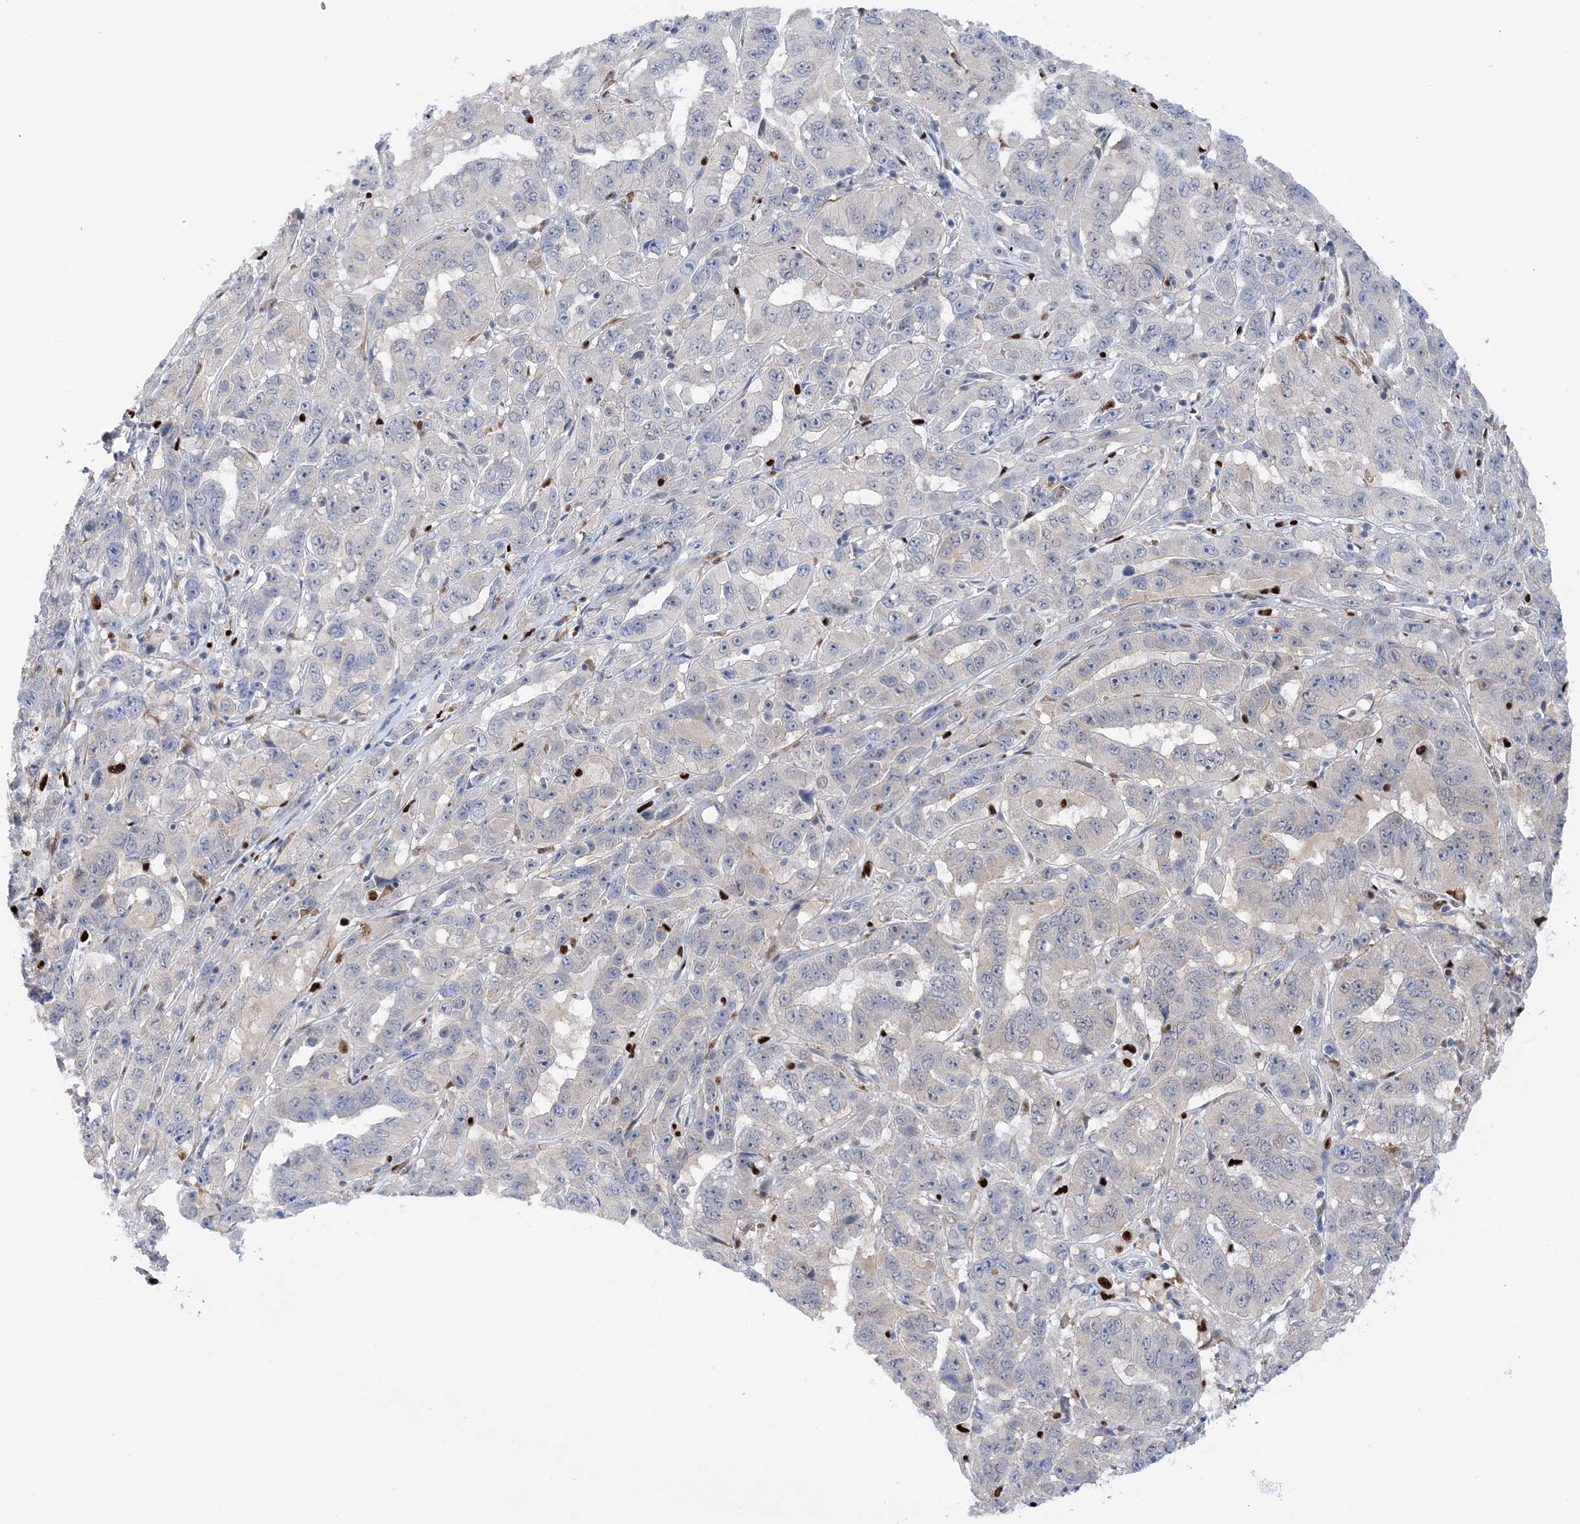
{"staining": {"intensity": "negative", "quantity": "none", "location": "none"}, "tissue": "pancreatic cancer", "cell_type": "Tumor cells", "image_type": "cancer", "snomed": [{"axis": "morphology", "description": "Adenocarcinoma, NOS"}, {"axis": "topography", "description": "Pancreas"}], "caption": "Tumor cells show no significant protein positivity in pancreatic adenocarcinoma. (Brightfield microscopy of DAB (3,3'-diaminobenzidine) immunohistochemistry at high magnification).", "gene": "NIT2", "patient": {"sex": "male", "age": 63}}